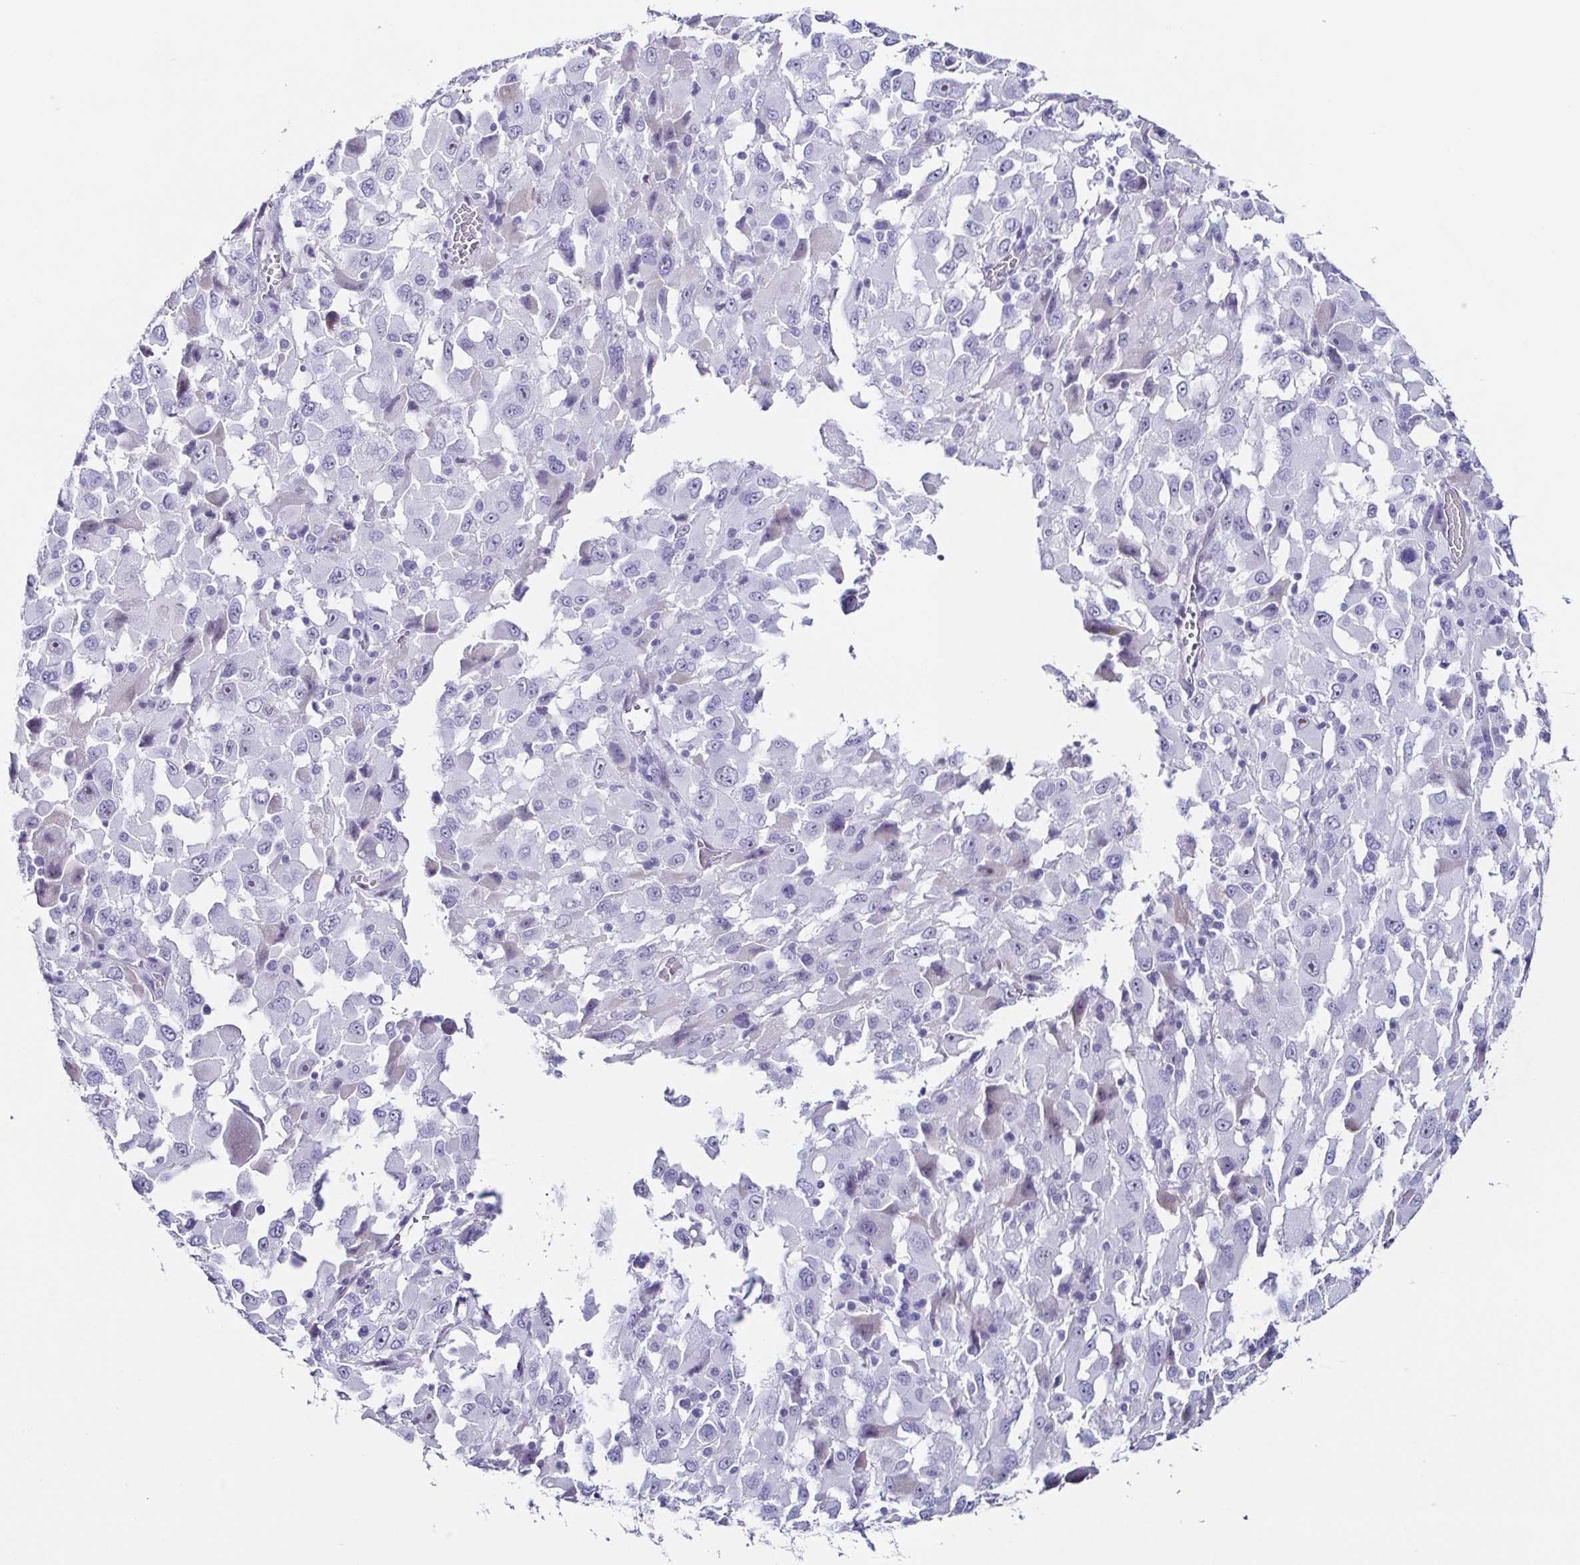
{"staining": {"intensity": "negative", "quantity": "none", "location": "none"}, "tissue": "melanoma", "cell_type": "Tumor cells", "image_type": "cancer", "snomed": [{"axis": "morphology", "description": "Malignant melanoma, Metastatic site"}, {"axis": "topography", "description": "Soft tissue"}], "caption": "Tumor cells are negative for protein expression in human malignant melanoma (metastatic site).", "gene": "TNNT2", "patient": {"sex": "male", "age": 50}}